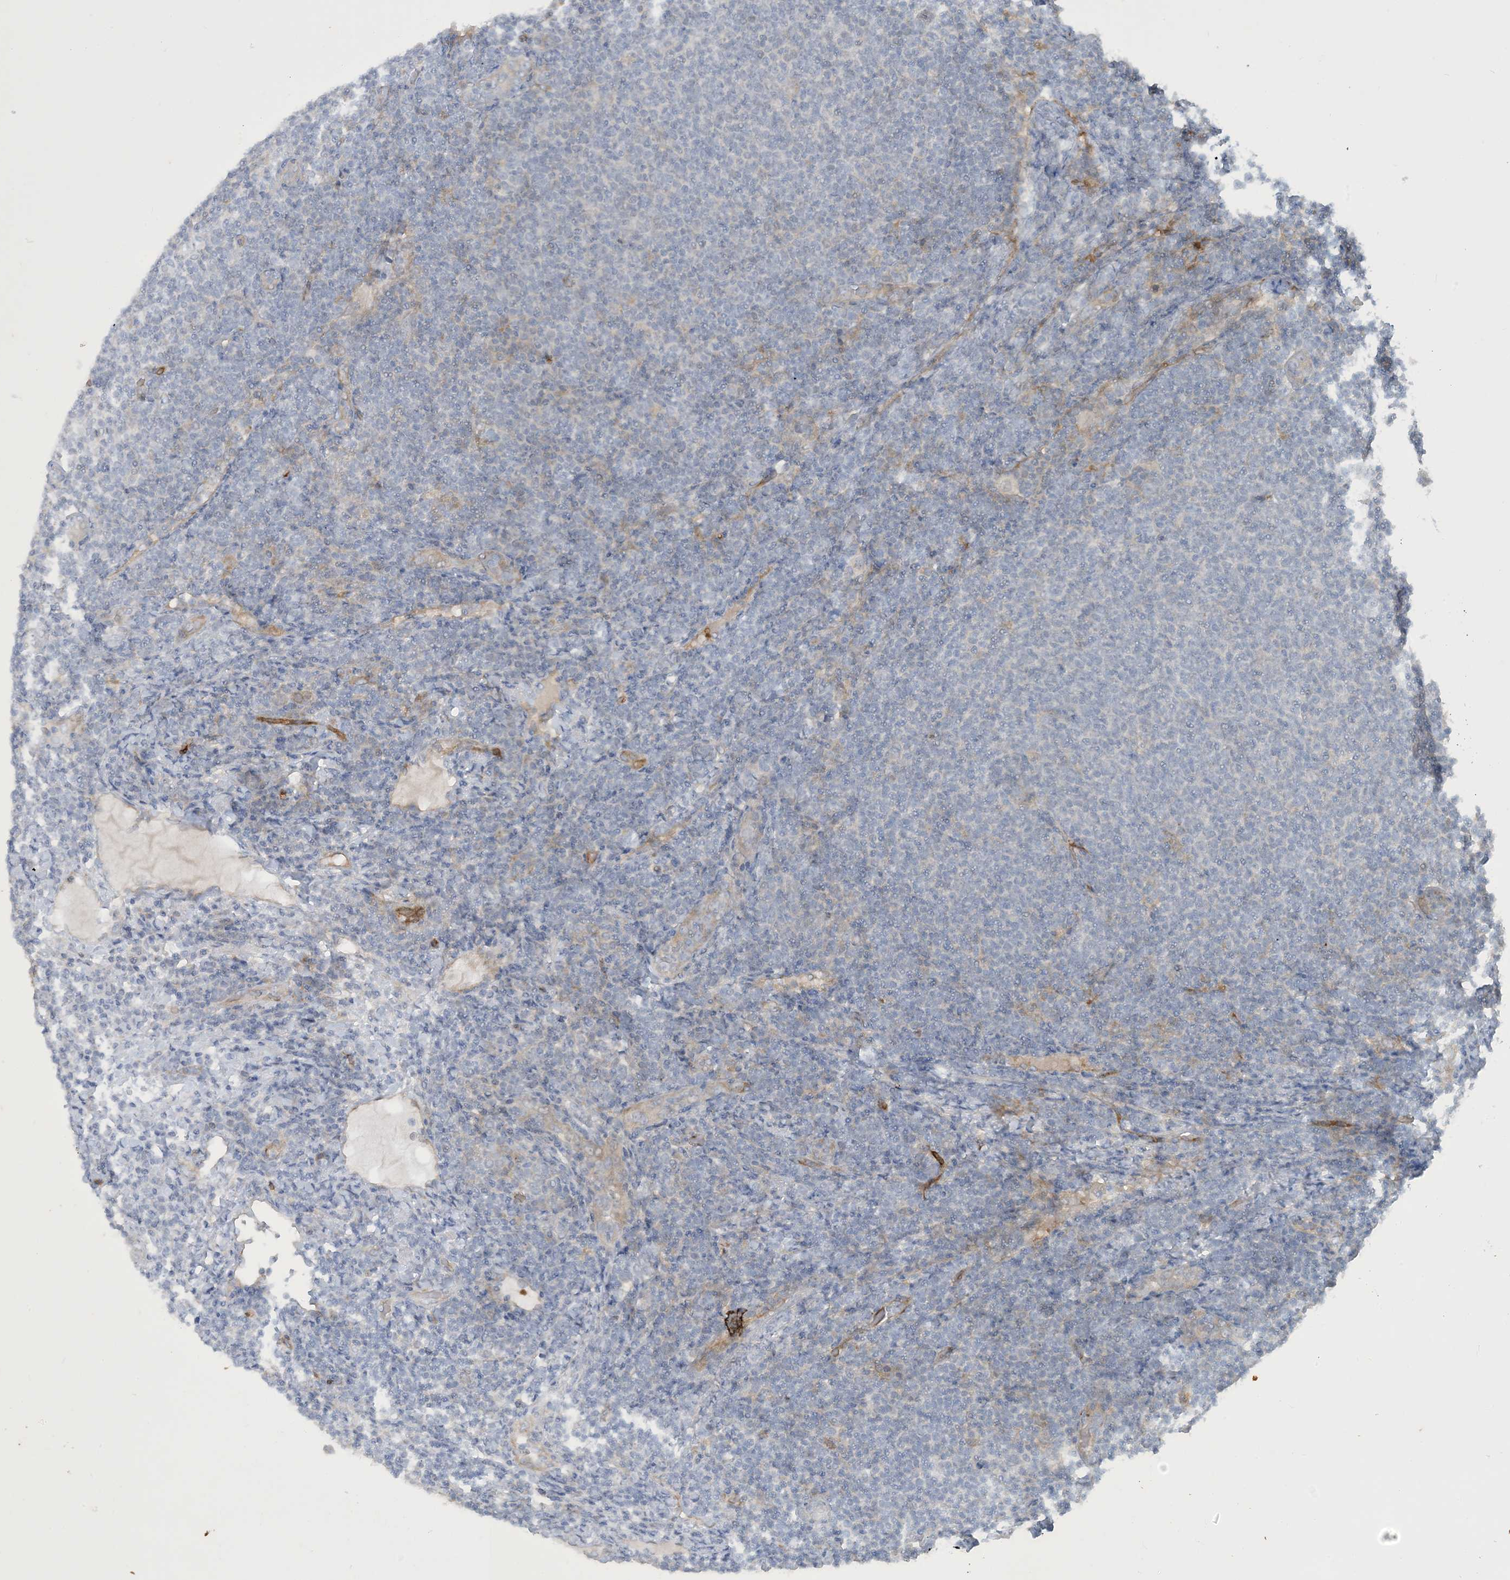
{"staining": {"intensity": "negative", "quantity": "none", "location": "none"}, "tissue": "lymphoma", "cell_type": "Tumor cells", "image_type": "cancer", "snomed": [{"axis": "morphology", "description": "Malignant lymphoma, non-Hodgkin's type, Low grade"}, {"axis": "topography", "description": "Lymph node"}], "caption": "The micrograph shows no staining of tumor cells in lymphoma.", "gene": "CDS1", "patient": {"sex": "male", "age": 66}}